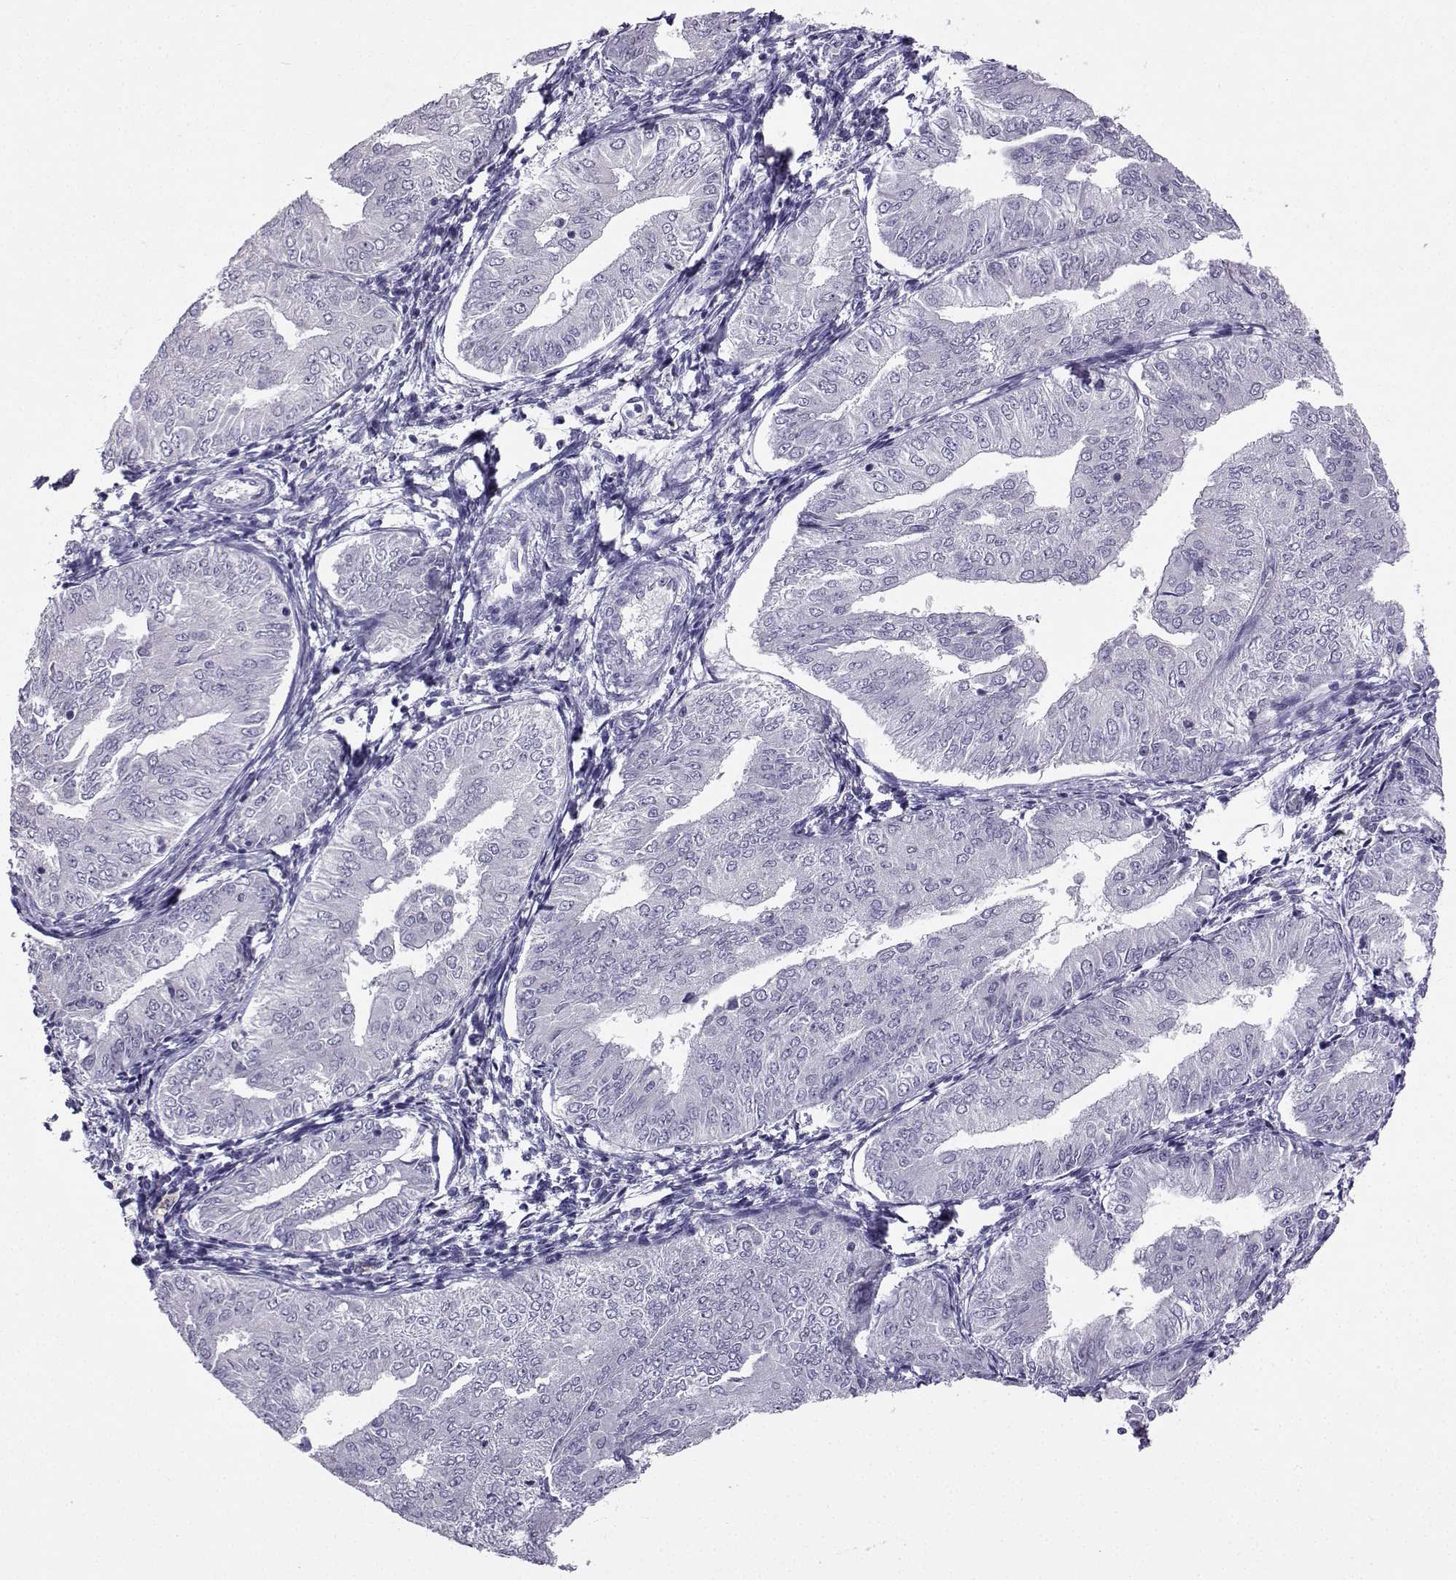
{"staining": {"intensity": "negative", "quantity": "none", "location": "none"}, "tissue": "endometrial cancer", "cell_type": "Tumor cells", "image_type": "cancer", "snomed": [{"axis": "morphology", "description": "Adenocarcinoma, NOS"}, {"axis": "topography", "description": "Endometrium"}], "caption": "DAB immunohistochemical staining of human endometrial adenocarcinoma exhibits no significant expression in tumor cells.", "gene": "TBR1", "patient": {"sex": "female", "age": 53}}